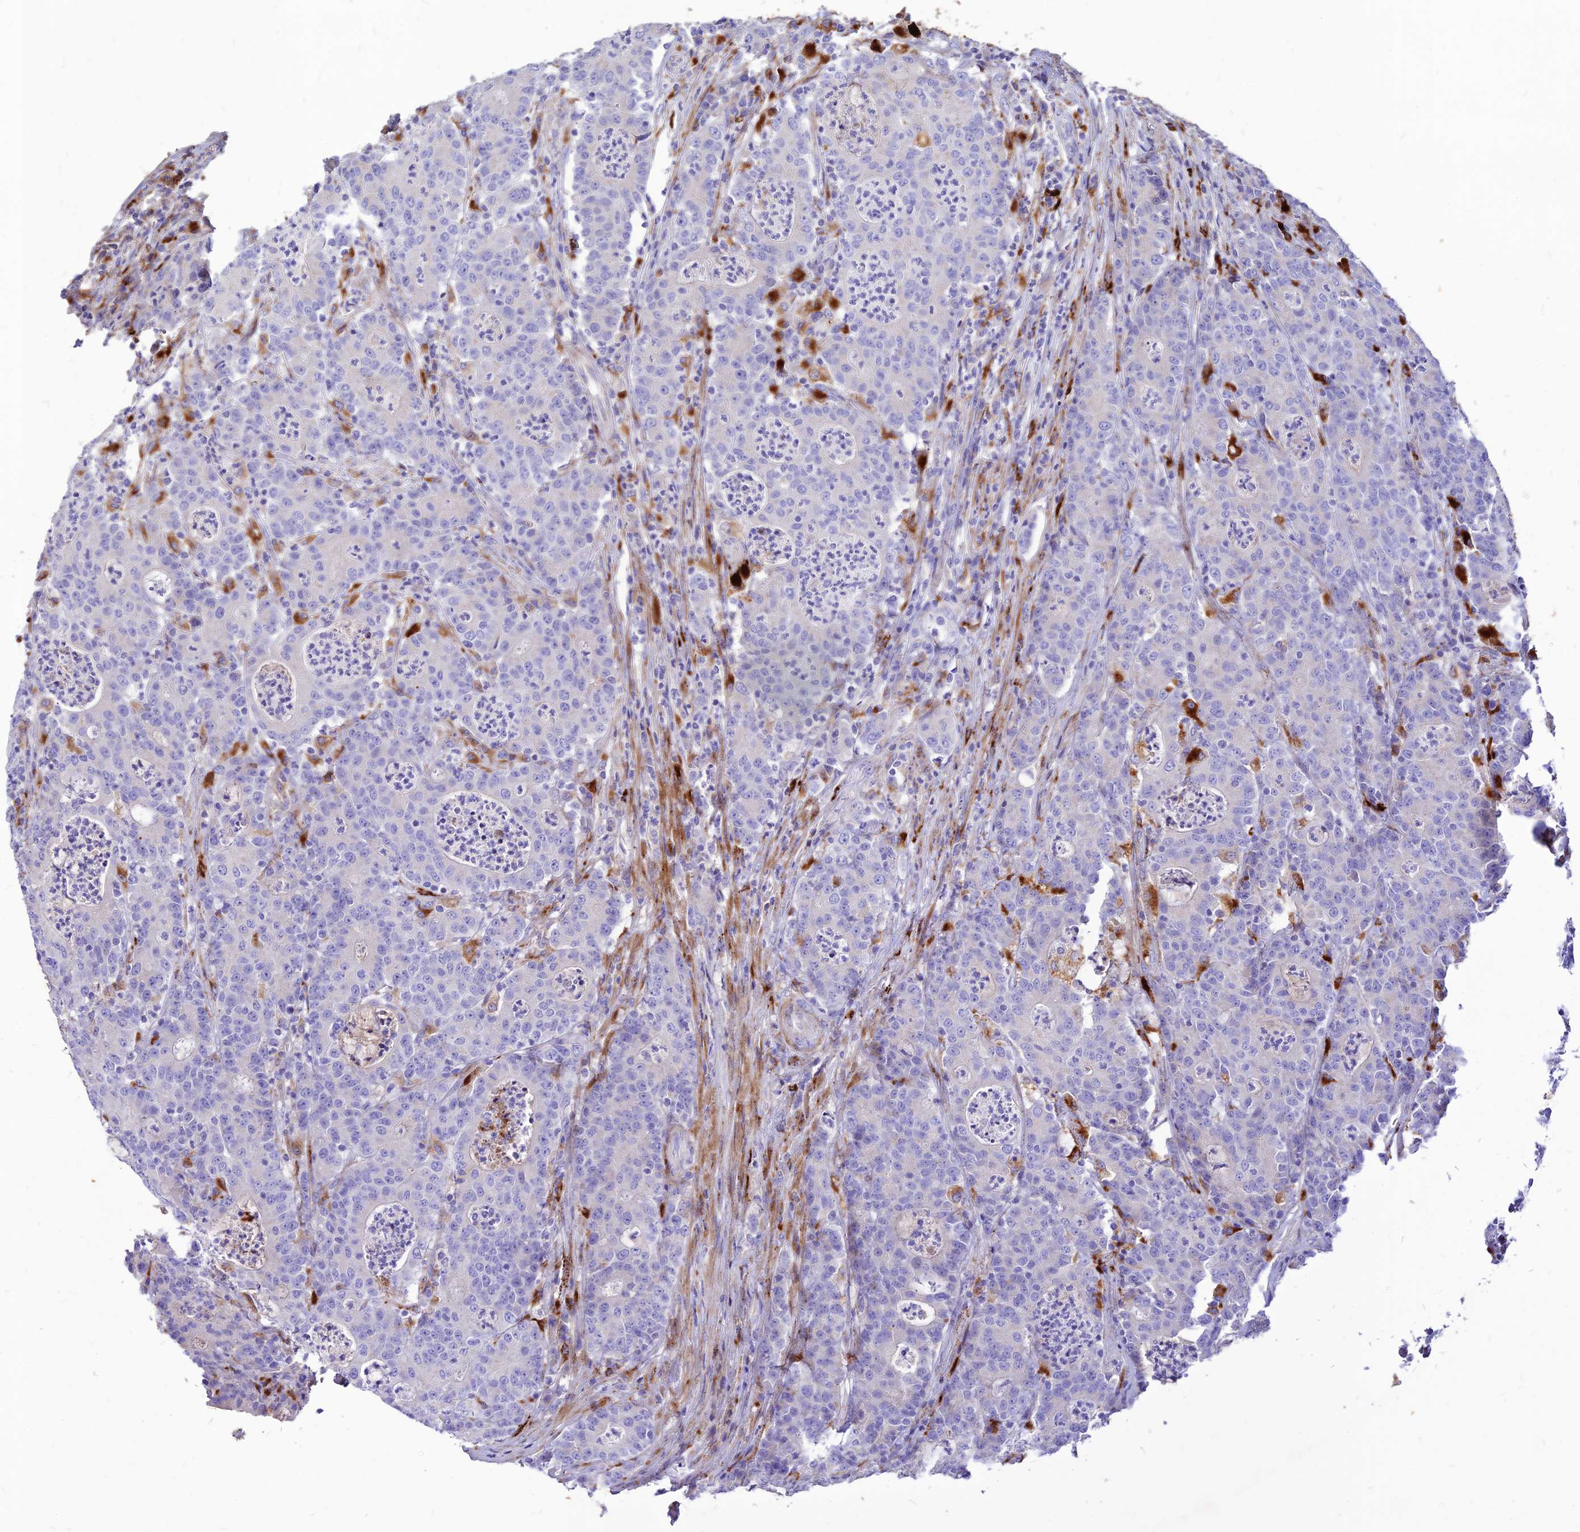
{"staining": {"intensity": "negative", "quantity": "none", "location": "none"}, "tissue": "colorectal cancer", "cell_type": "Tumor cells", "image_type": "cancer", "snomed": [{"axis": "morphology", "description": "Adenocarcinoma, NOS"}, {"axis": "topography", "description": "Colon"}], "caption": "A photomicrograph of human adenocarcinoma (colorectal) is negative for staining in tumor cells.", "gene": "RIMOC1", "patient": {"sex": "male", "age": 83}}